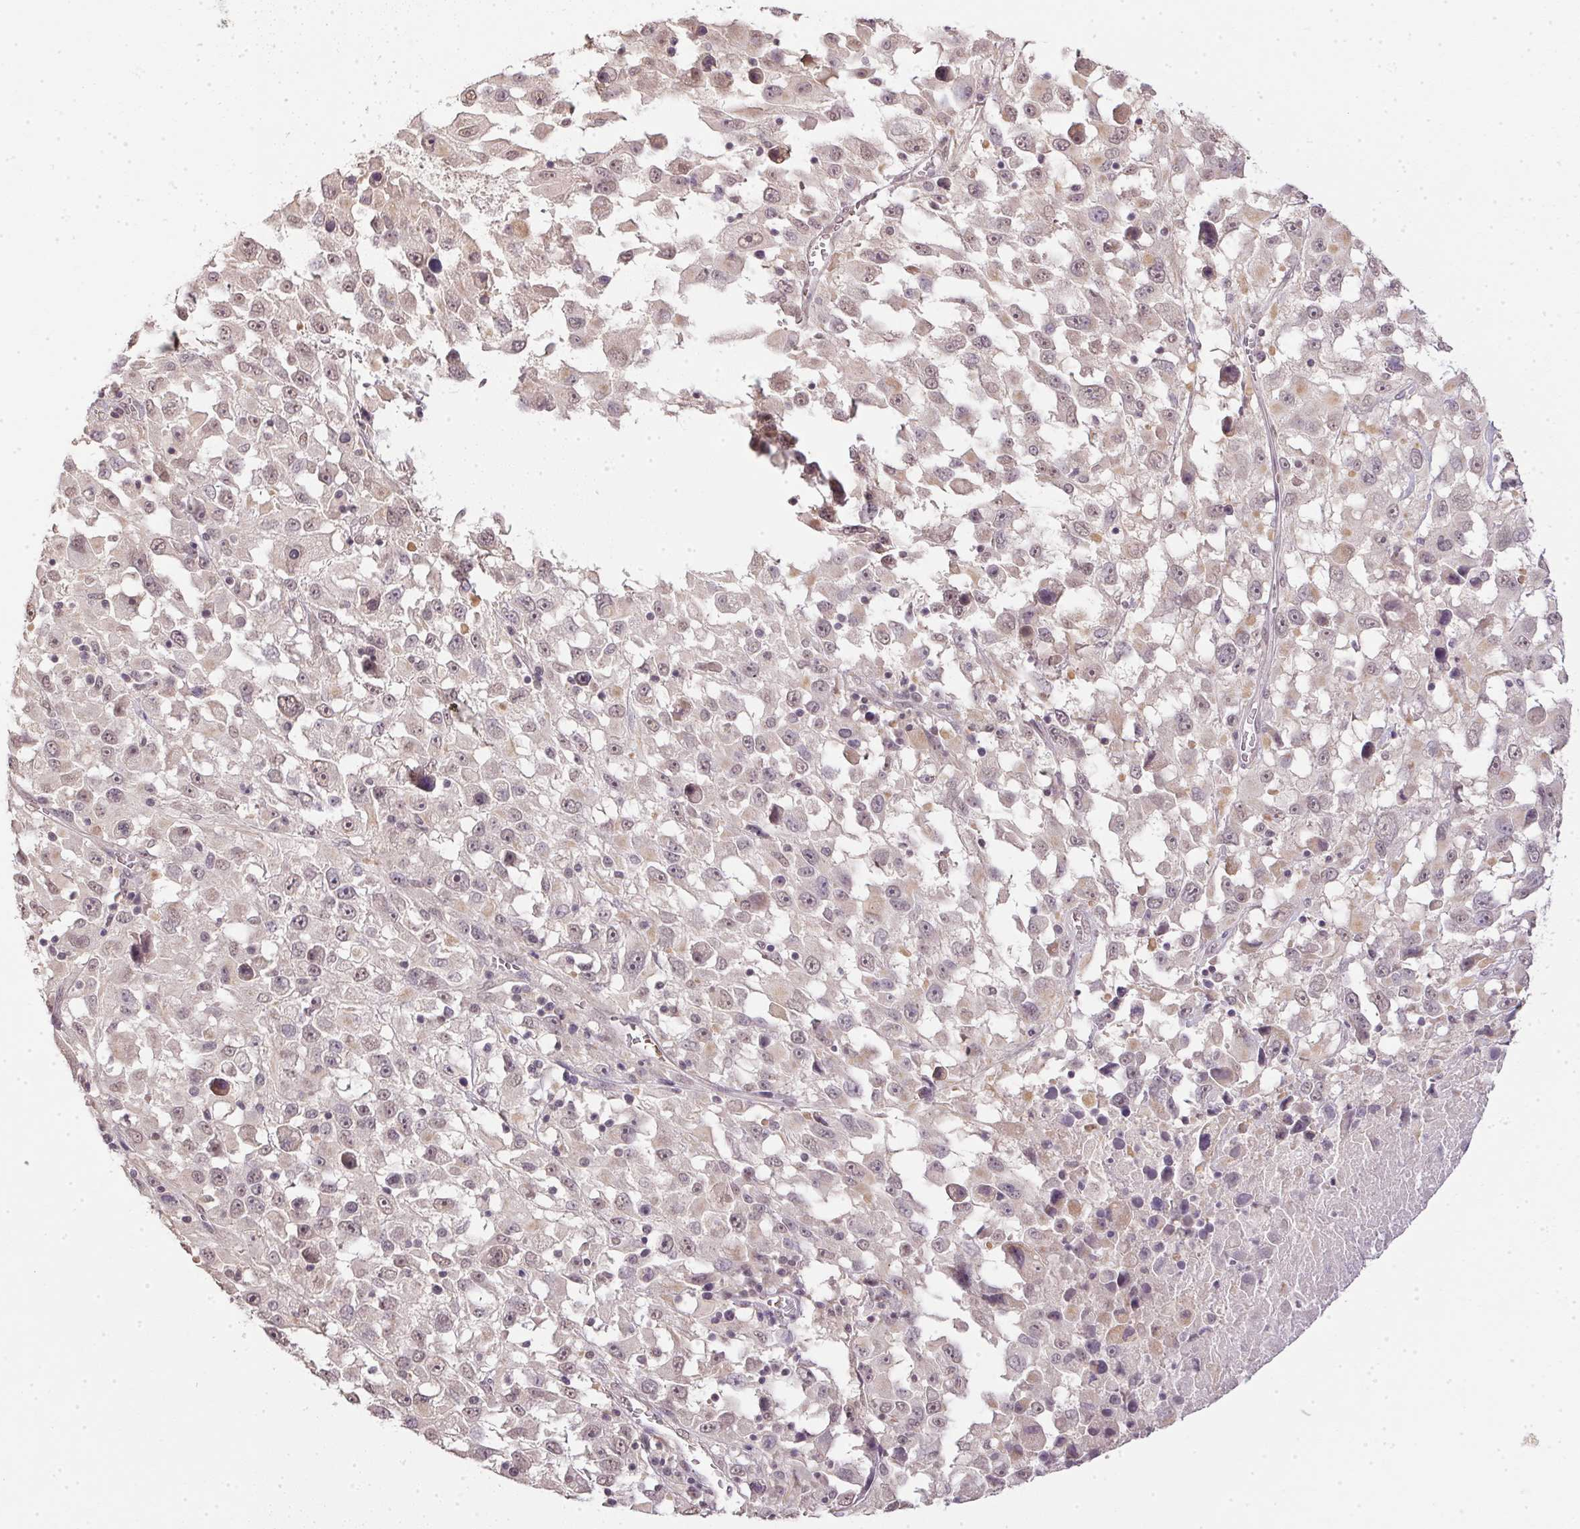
{"staining": {"intensity": "weak", "quantity": "25%-75%", "location": "nuclear"}, "tissue": "melanoma", "cell_type": "Tumor cells", "image_type": "cancer", "snomed": [{"axis": "morphology", "description": "Malignant melanoma, Metastatic site"}, {"axis": "topography", "description": "Soft tissue"}], "caption": "Immunohistochemistry (IHC) histopathology image of neoplastic tissue: human malignant melanoma (metastatic site) stained using IHC exhibits low levels of weak protein expression localized specifically in the nuclear of tumor cells, appearing as a nuclear brown color.", "gene": "PPP4R4", "patient": {"sex": "male", "age": 50}}